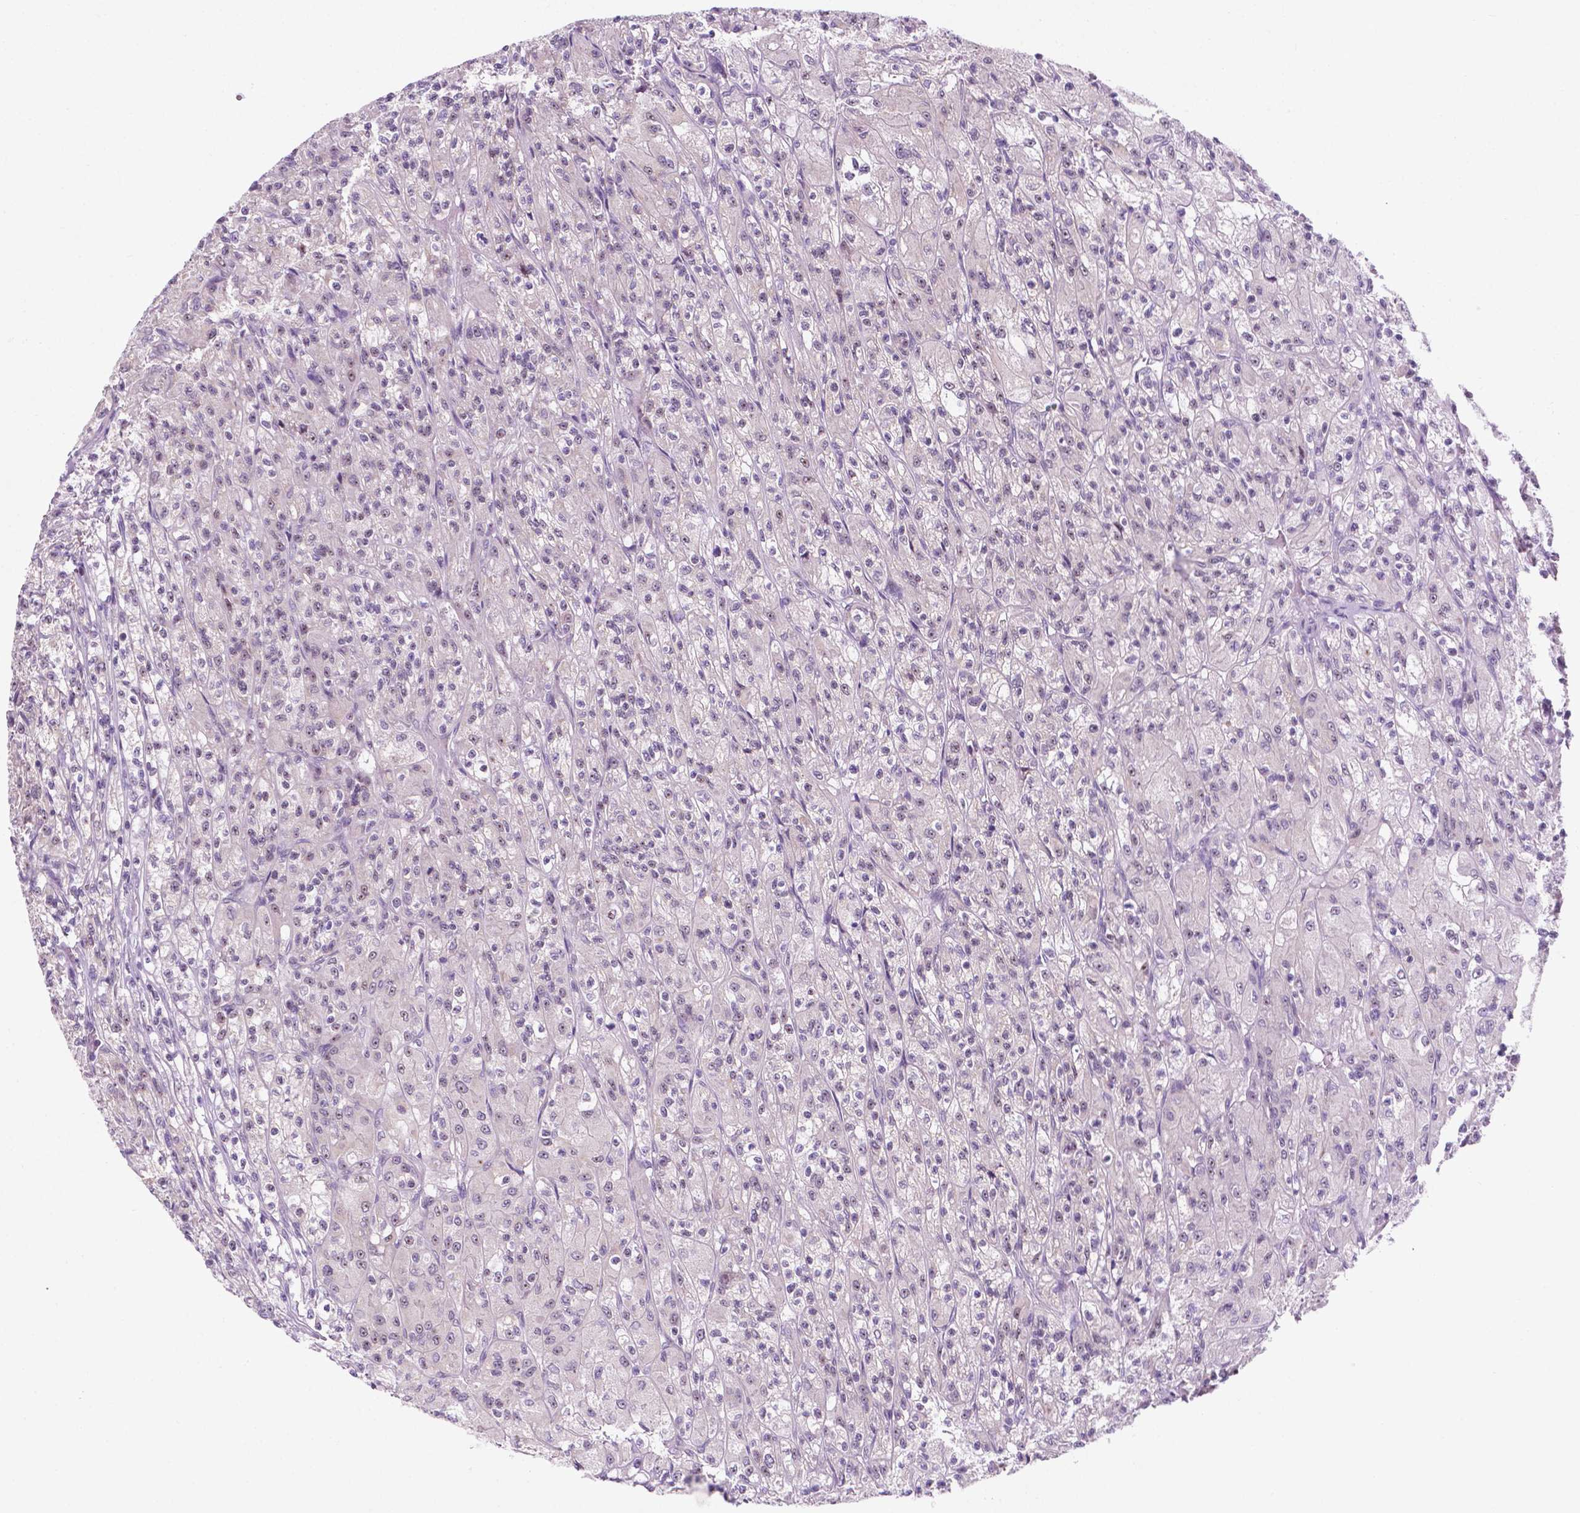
{"staining": {"intensity": "negative", "quantity": "none", "location": "none"}, "tissue": "renal cancer", "cell_type": "Tumor cells", "image_type": "cancer", "snomed": [{"axis": "morphology", "description": "Adenocarcinoma, NOS"}, {"axis": "topography", "description": "Kidney"}], "caption": "This is an IHC image of human renal cancer (adenocarcinoma). There is no expression in tumor cells.", "gene": "FAM50B", "patient": {"sex": "female", "age": 70}}